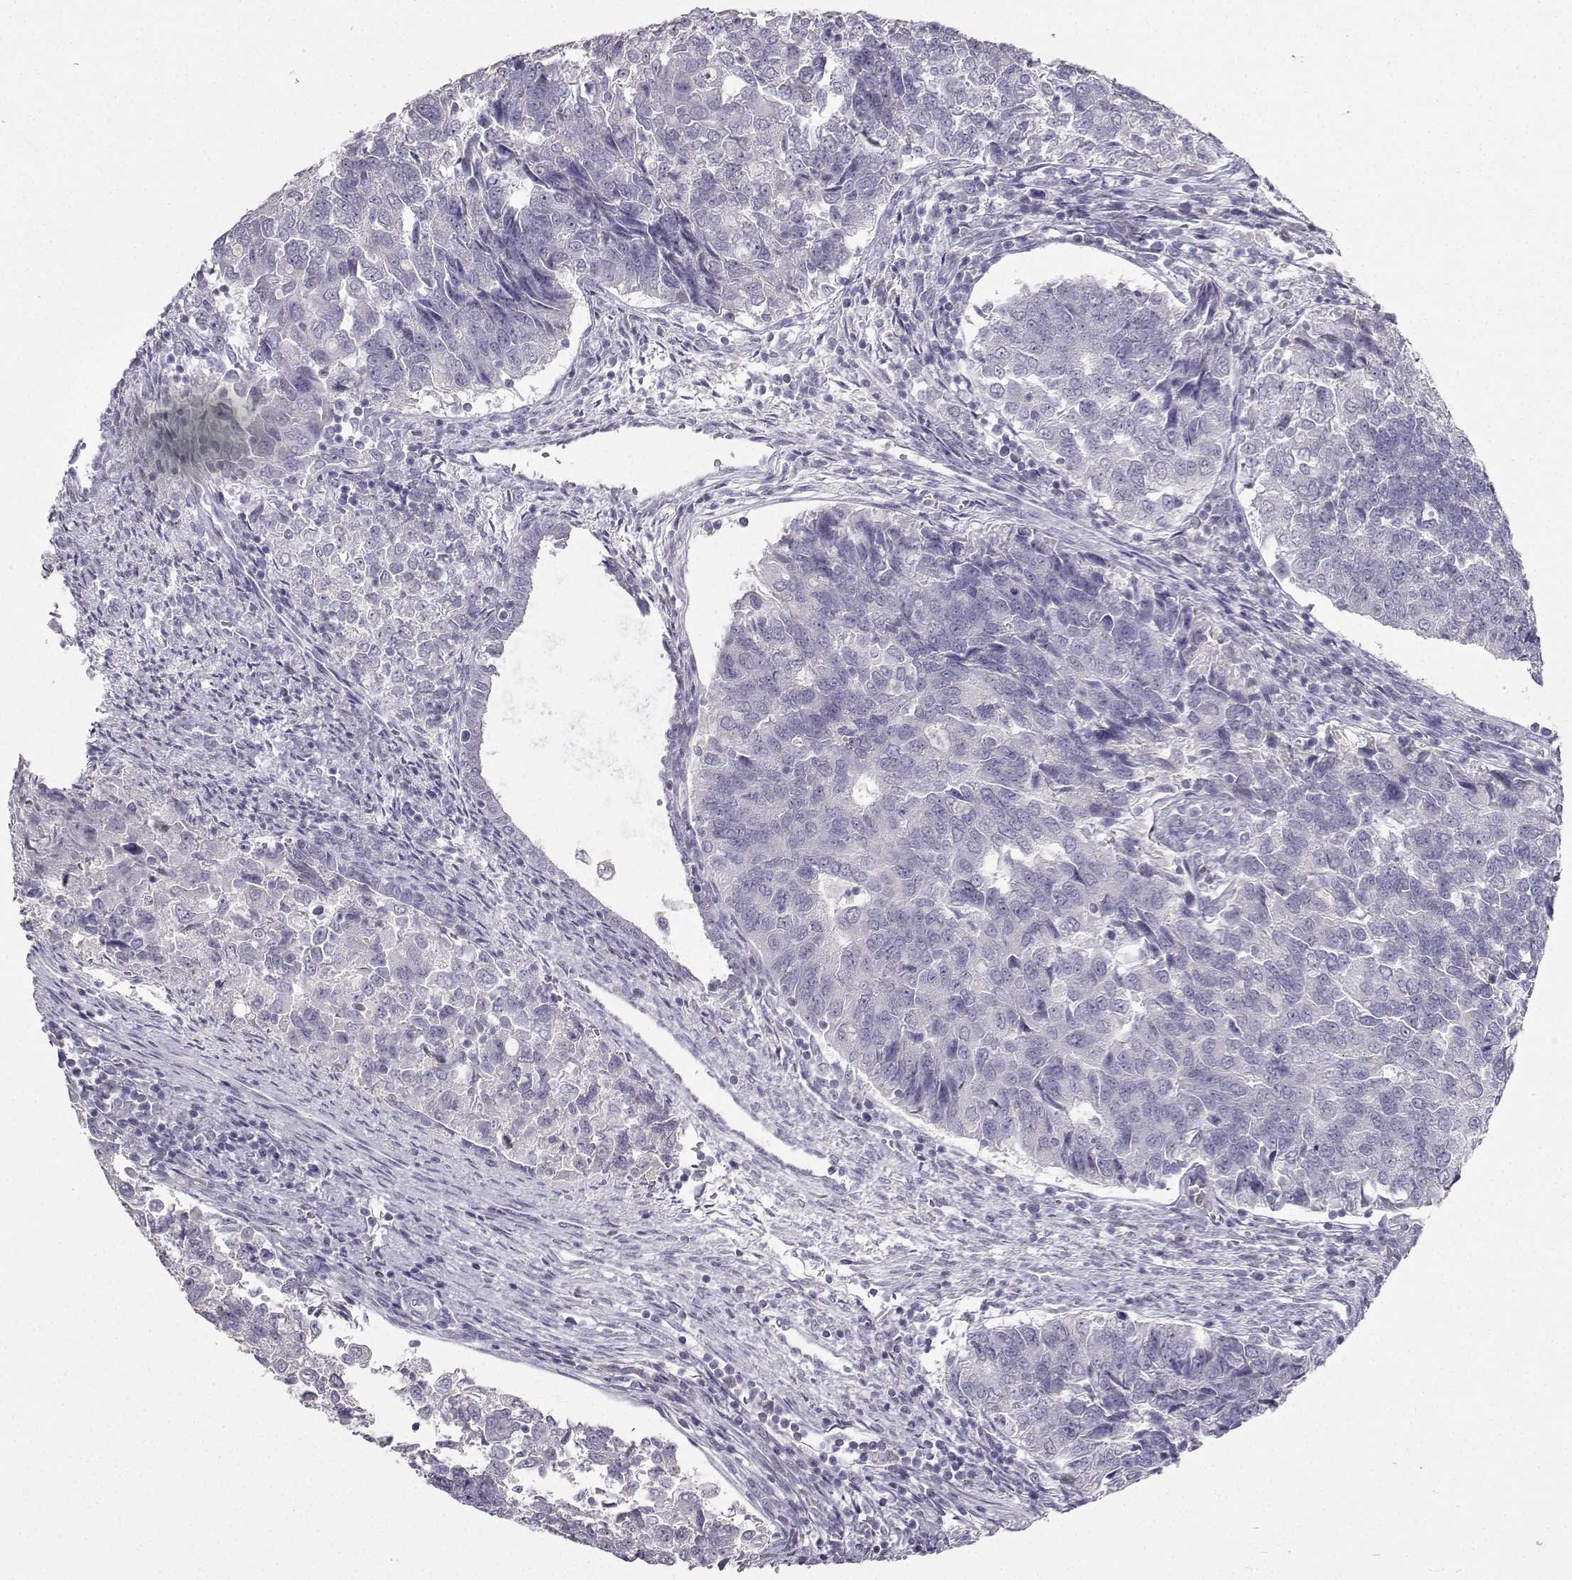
{"staining": {"intensity": "negative", "quantity": "none", "location": "none"}, "tissue": "endometrial cancer", "cell_type": "Tumor cells", "image_type": "cancer", "snomed": [{"axis": "morphology", "description": "Adenocarcinoma, NOS"}, {"axis": "topography", "description": "Endometrium"}], "caption": "An IHC photomicrograph of endometrial cancer (adenocarcinoma) is shown. There is no staining in tumor cells of endometrial cancer (adenocarcinoma).", "gene": "CARTPT", "patient": {"sex": "female", "age": 43}}